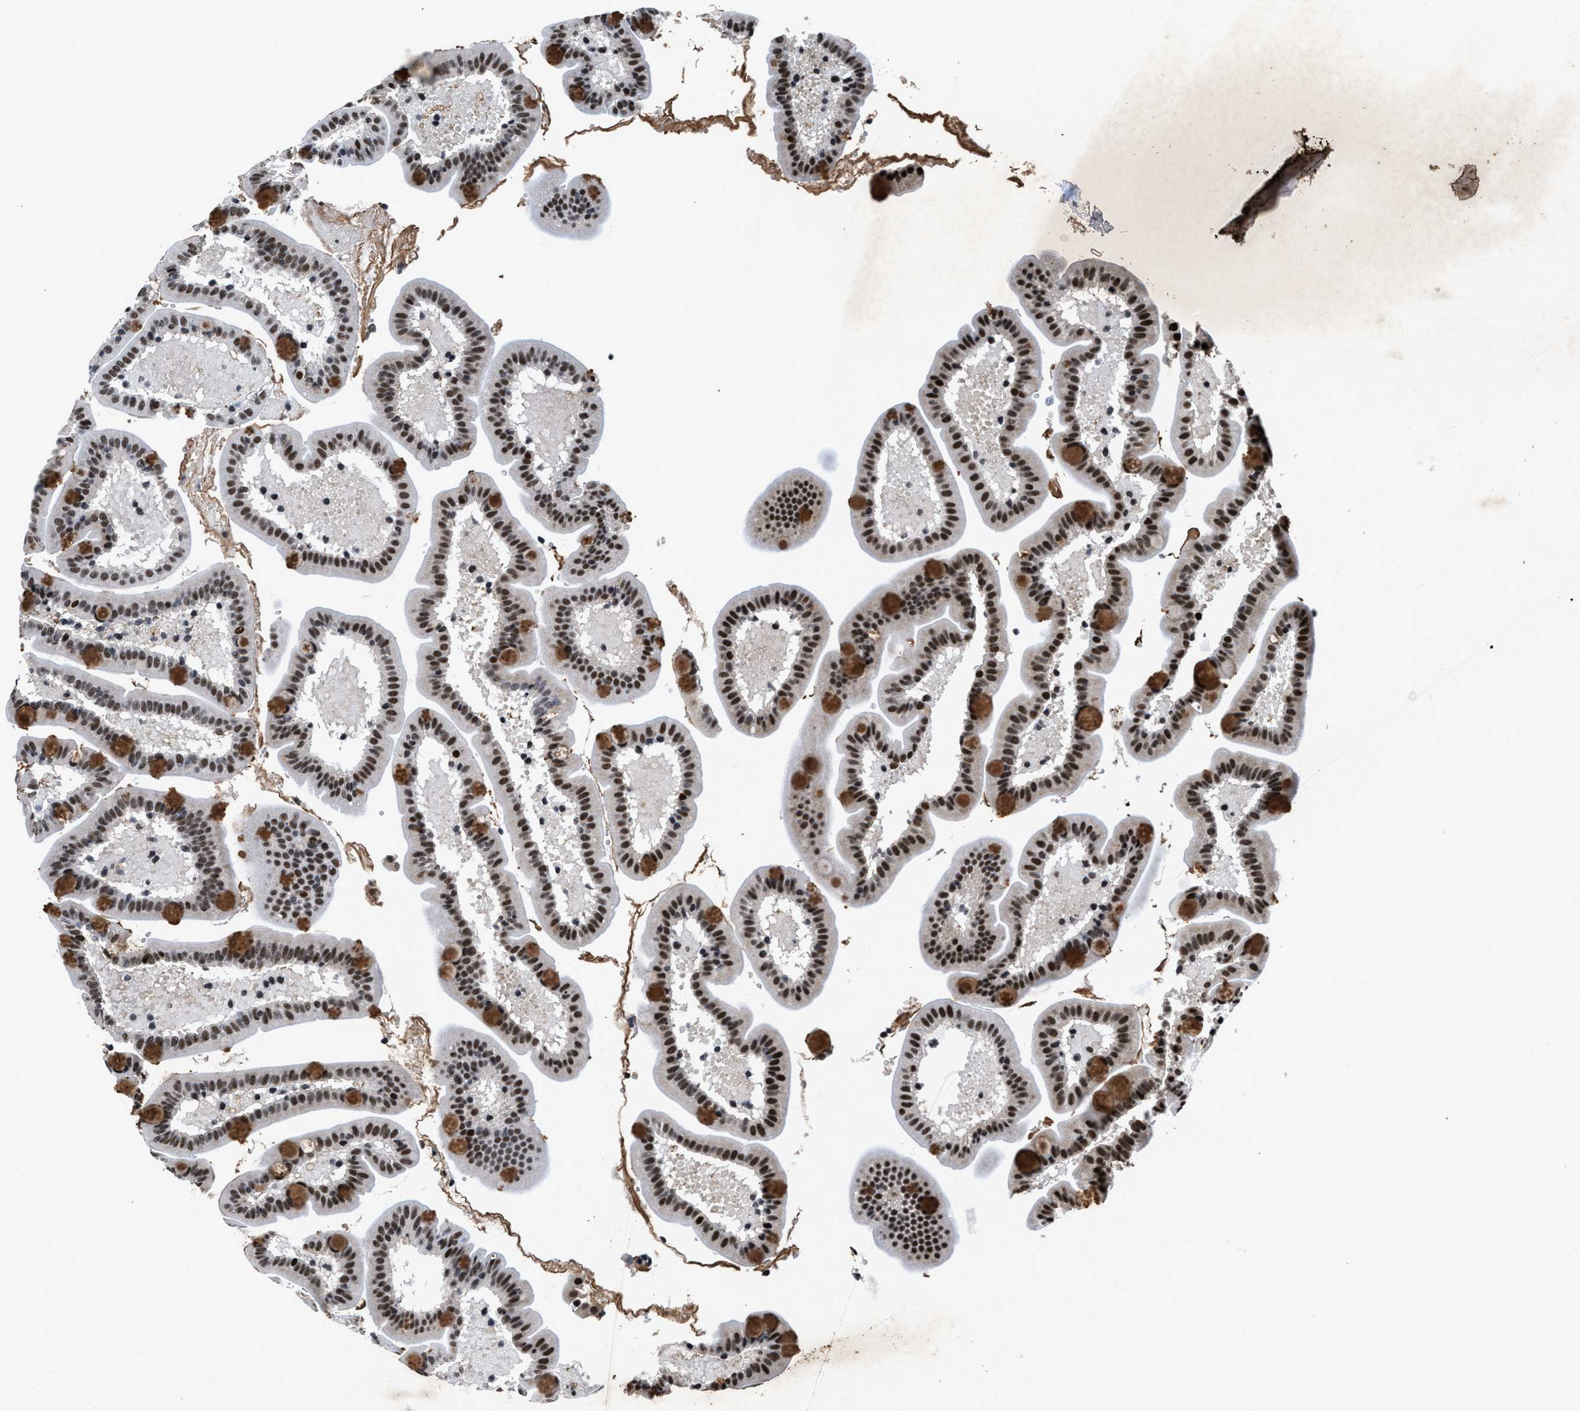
{"staining": {"intensity": "strong", "quantity": ">75%", "location": "cytoplasmic/membranous,nuclear"}, "tissue": "duodenum", "cell_type": "Glandular cells", "image_type": "normal", "snomed": [{"axis": "morphology", "description": "Normal tissue, NOS"}, {"axis": "topography", "description": "Duodenum"}], "caption": "Immunohistochemistry (IHC) (DAB (3,3'-diaminobenzidine)) staining of benign human duodenum shows strong cytoplasmic/membranous,nuclear protein expression in approximately >75% of glandular cells. The protein is stained brown, and the nuclei are stained in blue (DAB (3,3'-diaminobenzidine) IHC with brightfield microscopy, high magnification).", "gene": "HNRNPF", "patient": {"sex": "male", "age": 54}}